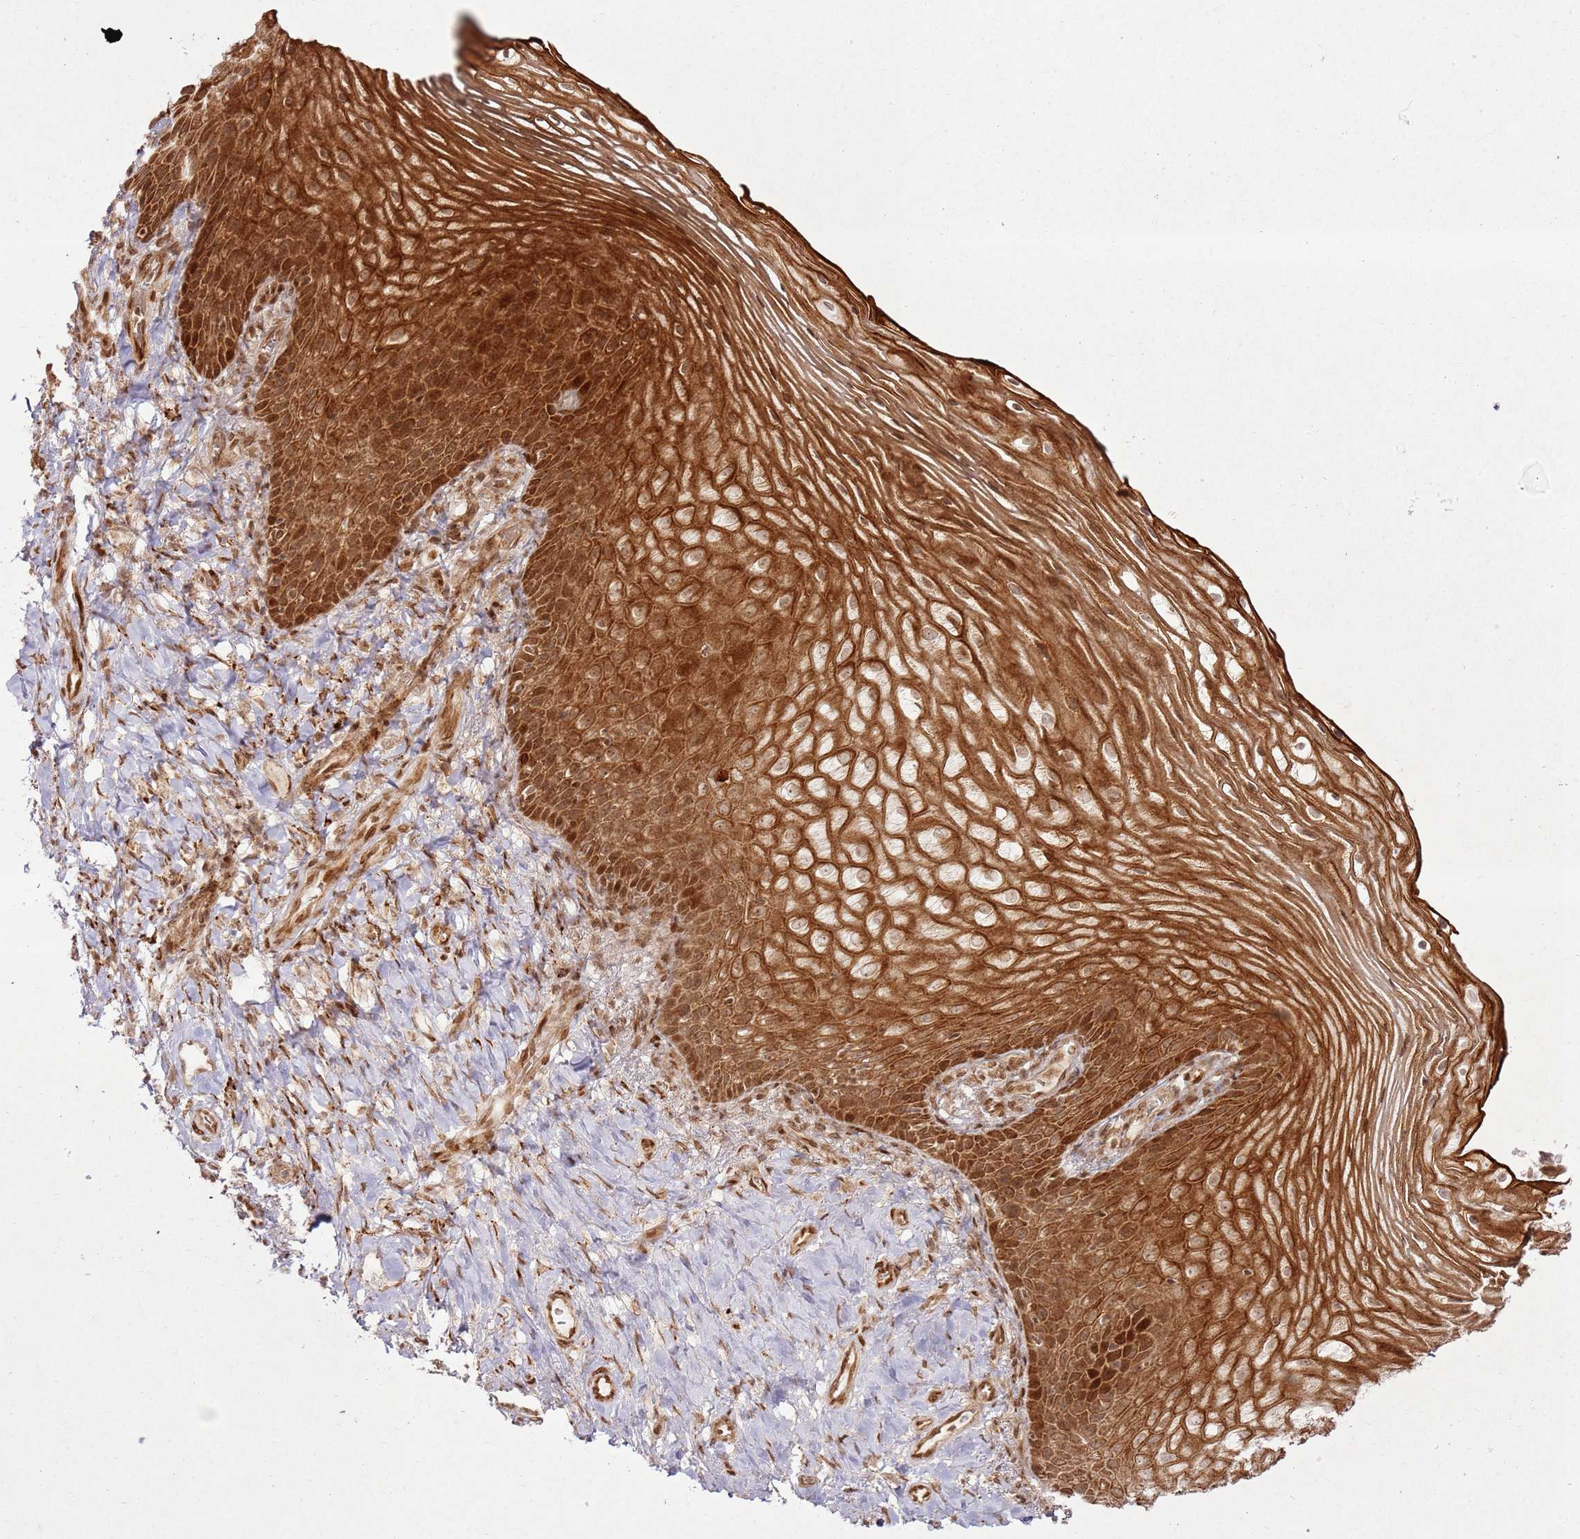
{"staining": {"intensity": "strong", "quantity": ">75%", "location": "cytoplasmic/membranous,nuclear"}, "tissue": "vagina", "cell_type": "Squamous epithelial cells", "image_type": "normal", "snomed": [{"axis": "morphology", "description": "Normal tissue, NOS"}, {"axis": "topography", "description": "Vagina"}], "caption": "IHC of benign vagina displays high levels of strong cytoplasmic/membranous,nuclear expression in about >75% of squamous epithelial cells. Immunohistochemistry (ihc) stains the protein in brown and the nuclei are stained blue.", "gene": "KLHL36", "patient": {"sex": "female", "age": 60}}